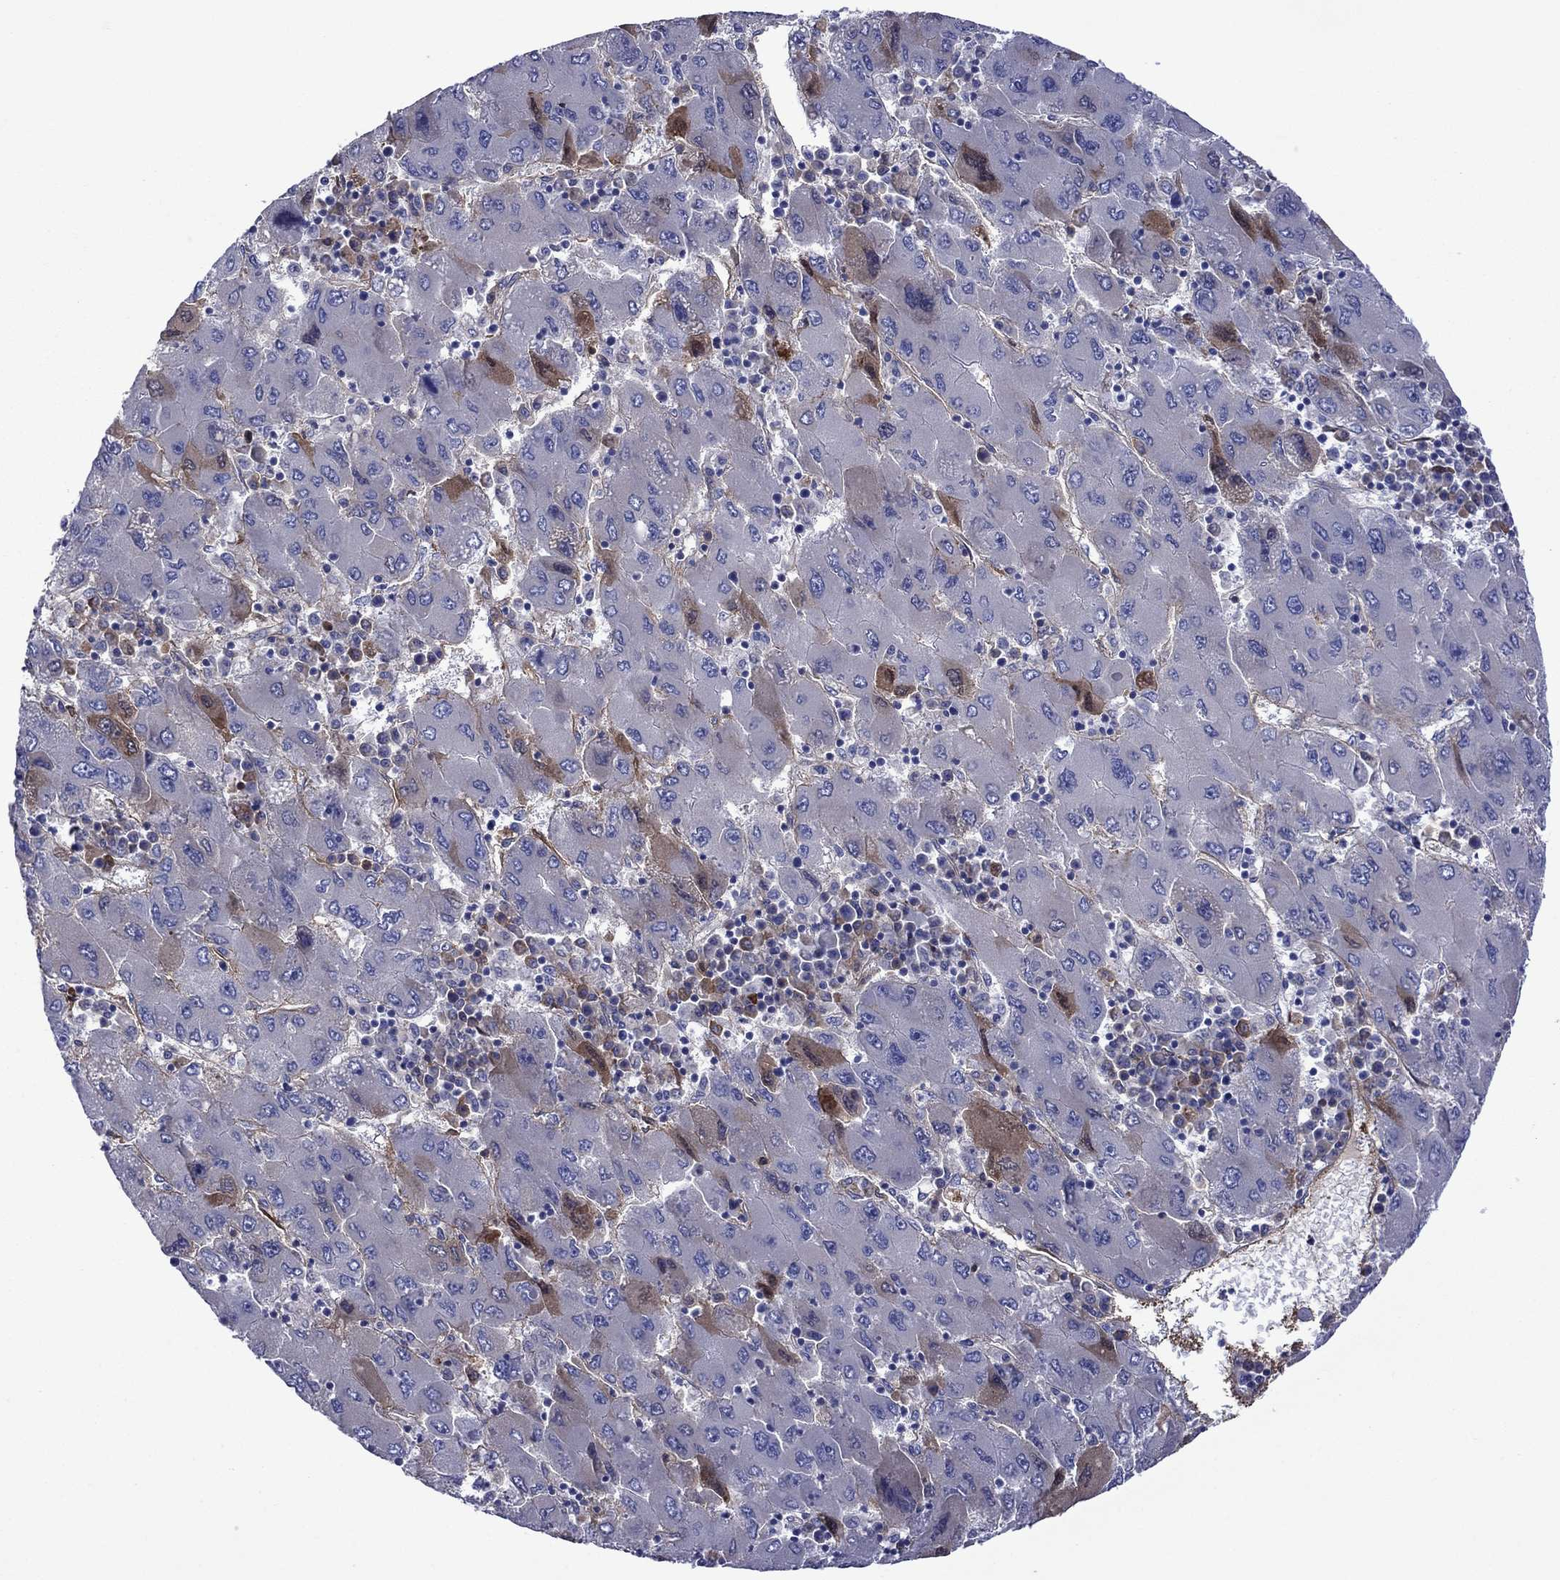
{"staining": {"intensity": "moderate", "quantity": "<25%", "location": "cytoplasmic/membranous"}, "tissue": "liver cancer", "cell_type": "Tumor cells", "image_type": "cancer", "snomed": [{"axis": "morphology", "description": "Carcinoma, Hepatocellular, NOS"}, {"axis": "topography", "description": "Liver"}], "caption": "A histopathology image of liver cancer (hepatocellular carcinoma) stained for a protein displays moderate cytoplasmic/membranous brown staining in tumor cells.", "gene": "HSPG2", "patient": {"sex": "male", "age": 75}}